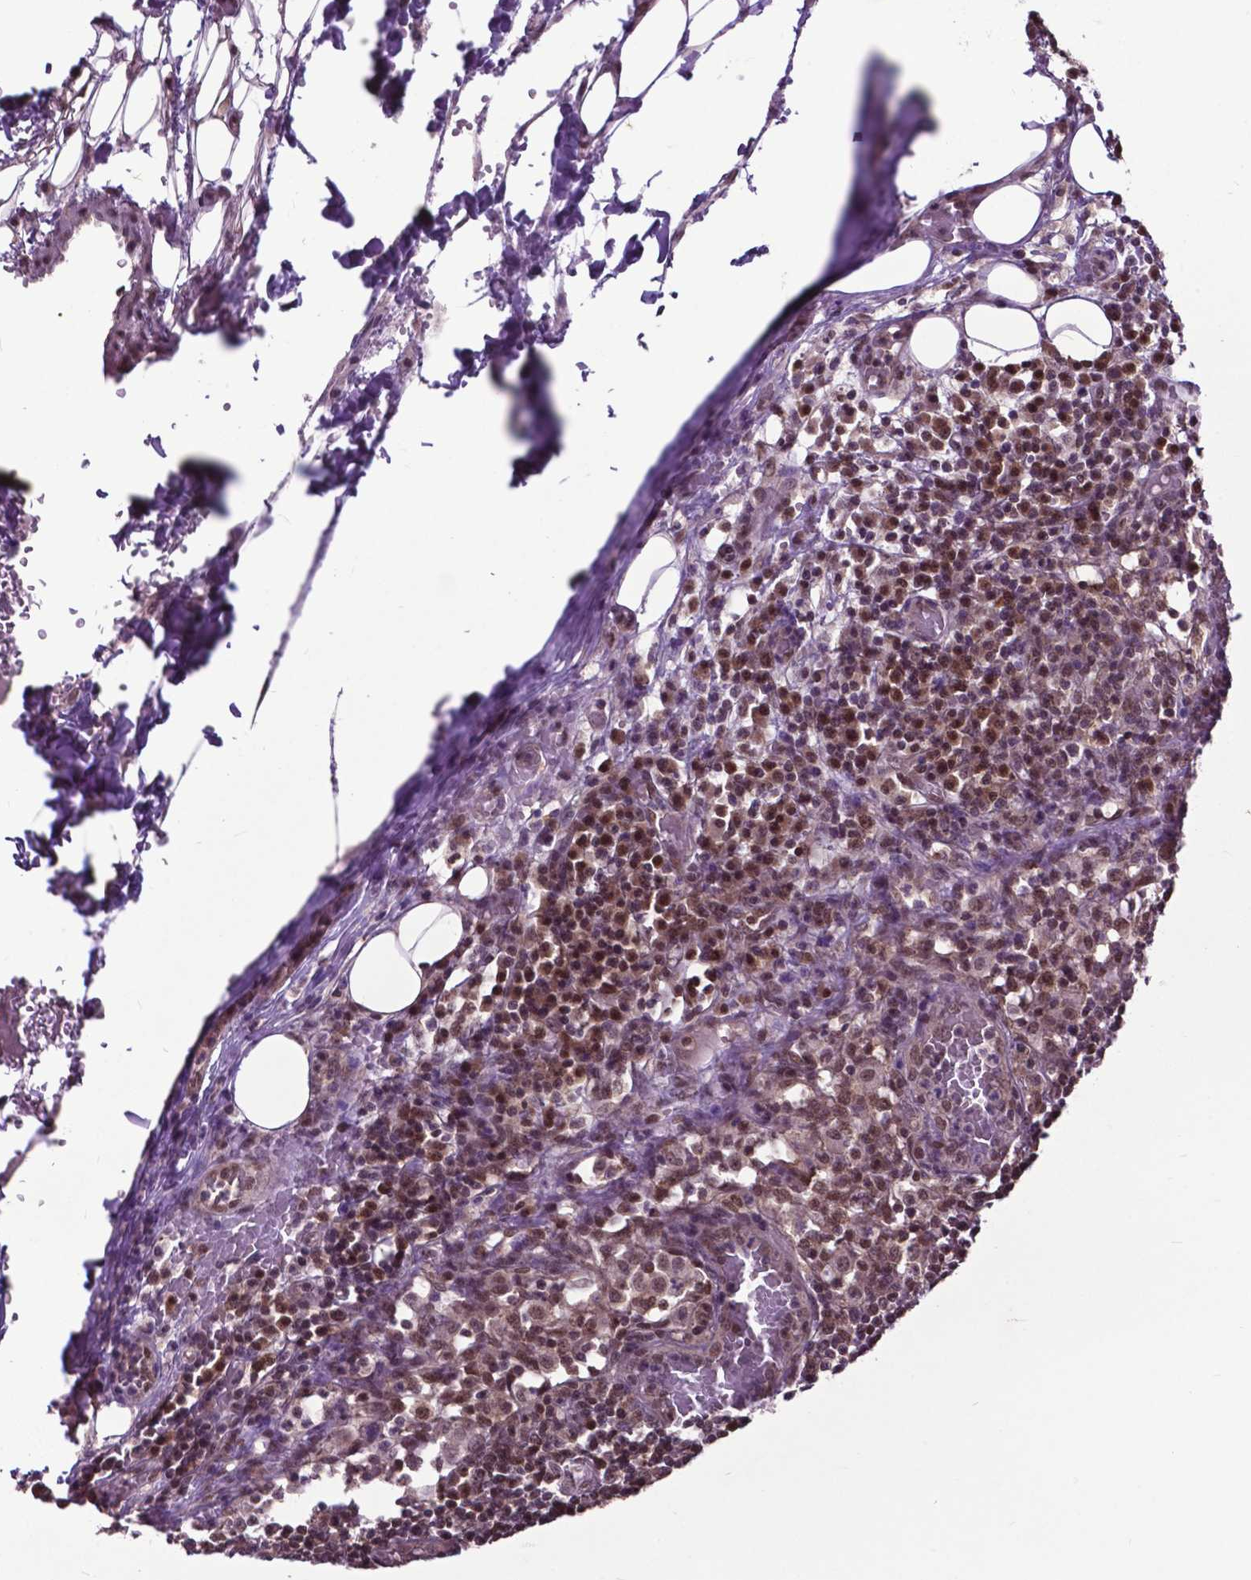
{"staining": {"intensity": "moderate", "quantity": ">75%", "location": "nuclear"}, "tissue": "lymph node", "cell_type": "Non-germinal center cells", "image_type": "normal", "snomed": [{"axis": "morphology", "description": "Normal tissue, NOS"}, {"axis": "topography", "description": "Lymph node"}], "caption": "Immunohistochemistry image of benign lymph node: human lymph node stained using IHC shows medium levels of moderate protein expression localized specifically in the nuclear of non-germinal center cells, appearing as a nuclear brown color.", "gene": "FAF1", "patient": {"sex": "male", "age": 62}}